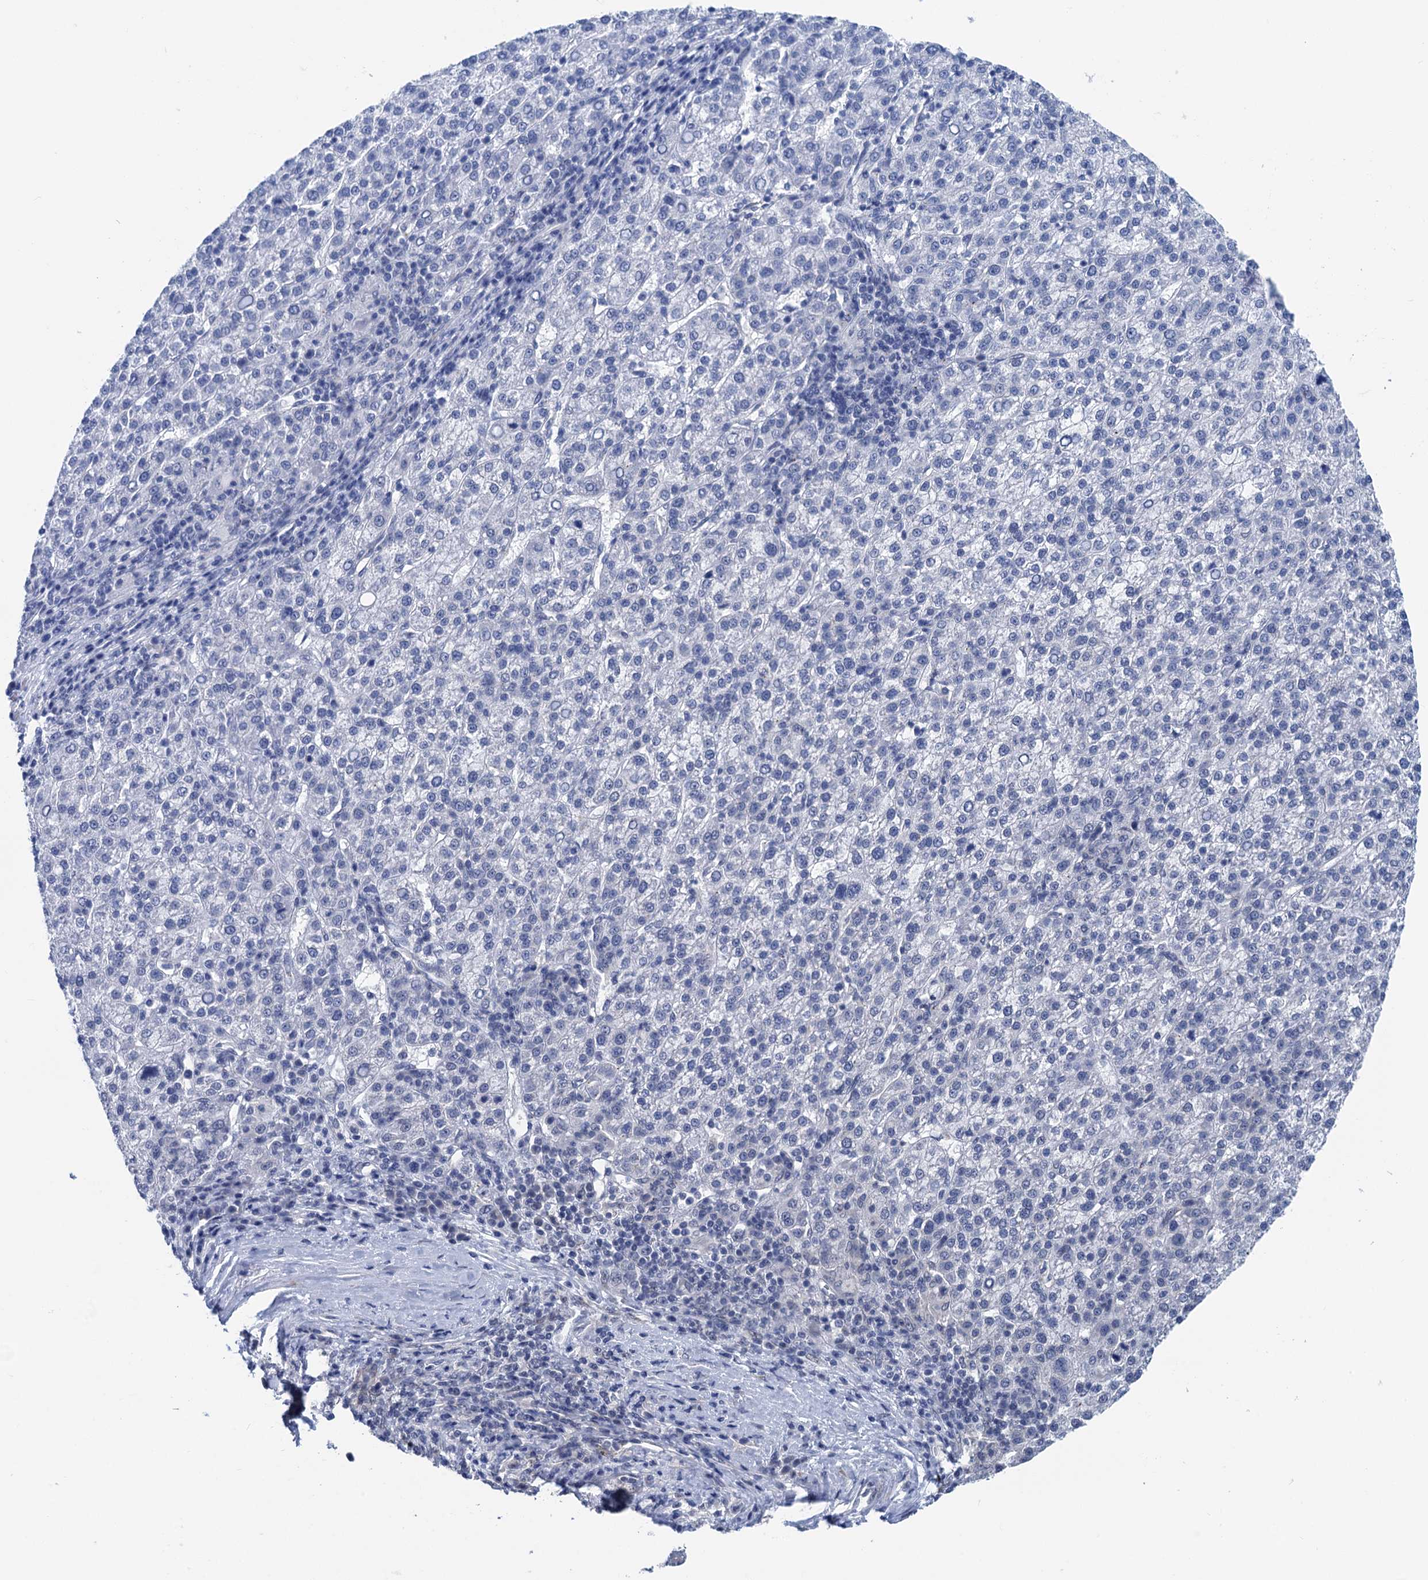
{"staining": {"intensity": "negative", "quantity": "none", "location": "none"}, "tissue": "liver cancer", "cell_type": "Tumor cells", "image_type": "cancer", "snomed": [{"axis": "morphology", "description": "Carcinoma, Hepatocellular, NOS"}, {"axis": "topography", "description": "Liver"}], "caption": "Immunohistochemistry of human liver cancer (hepatocellular carcinoma) exhibits no positivity in tumor cells.", "gene": "RASSF4", "patient": {"sex": "female", "age": 58}}